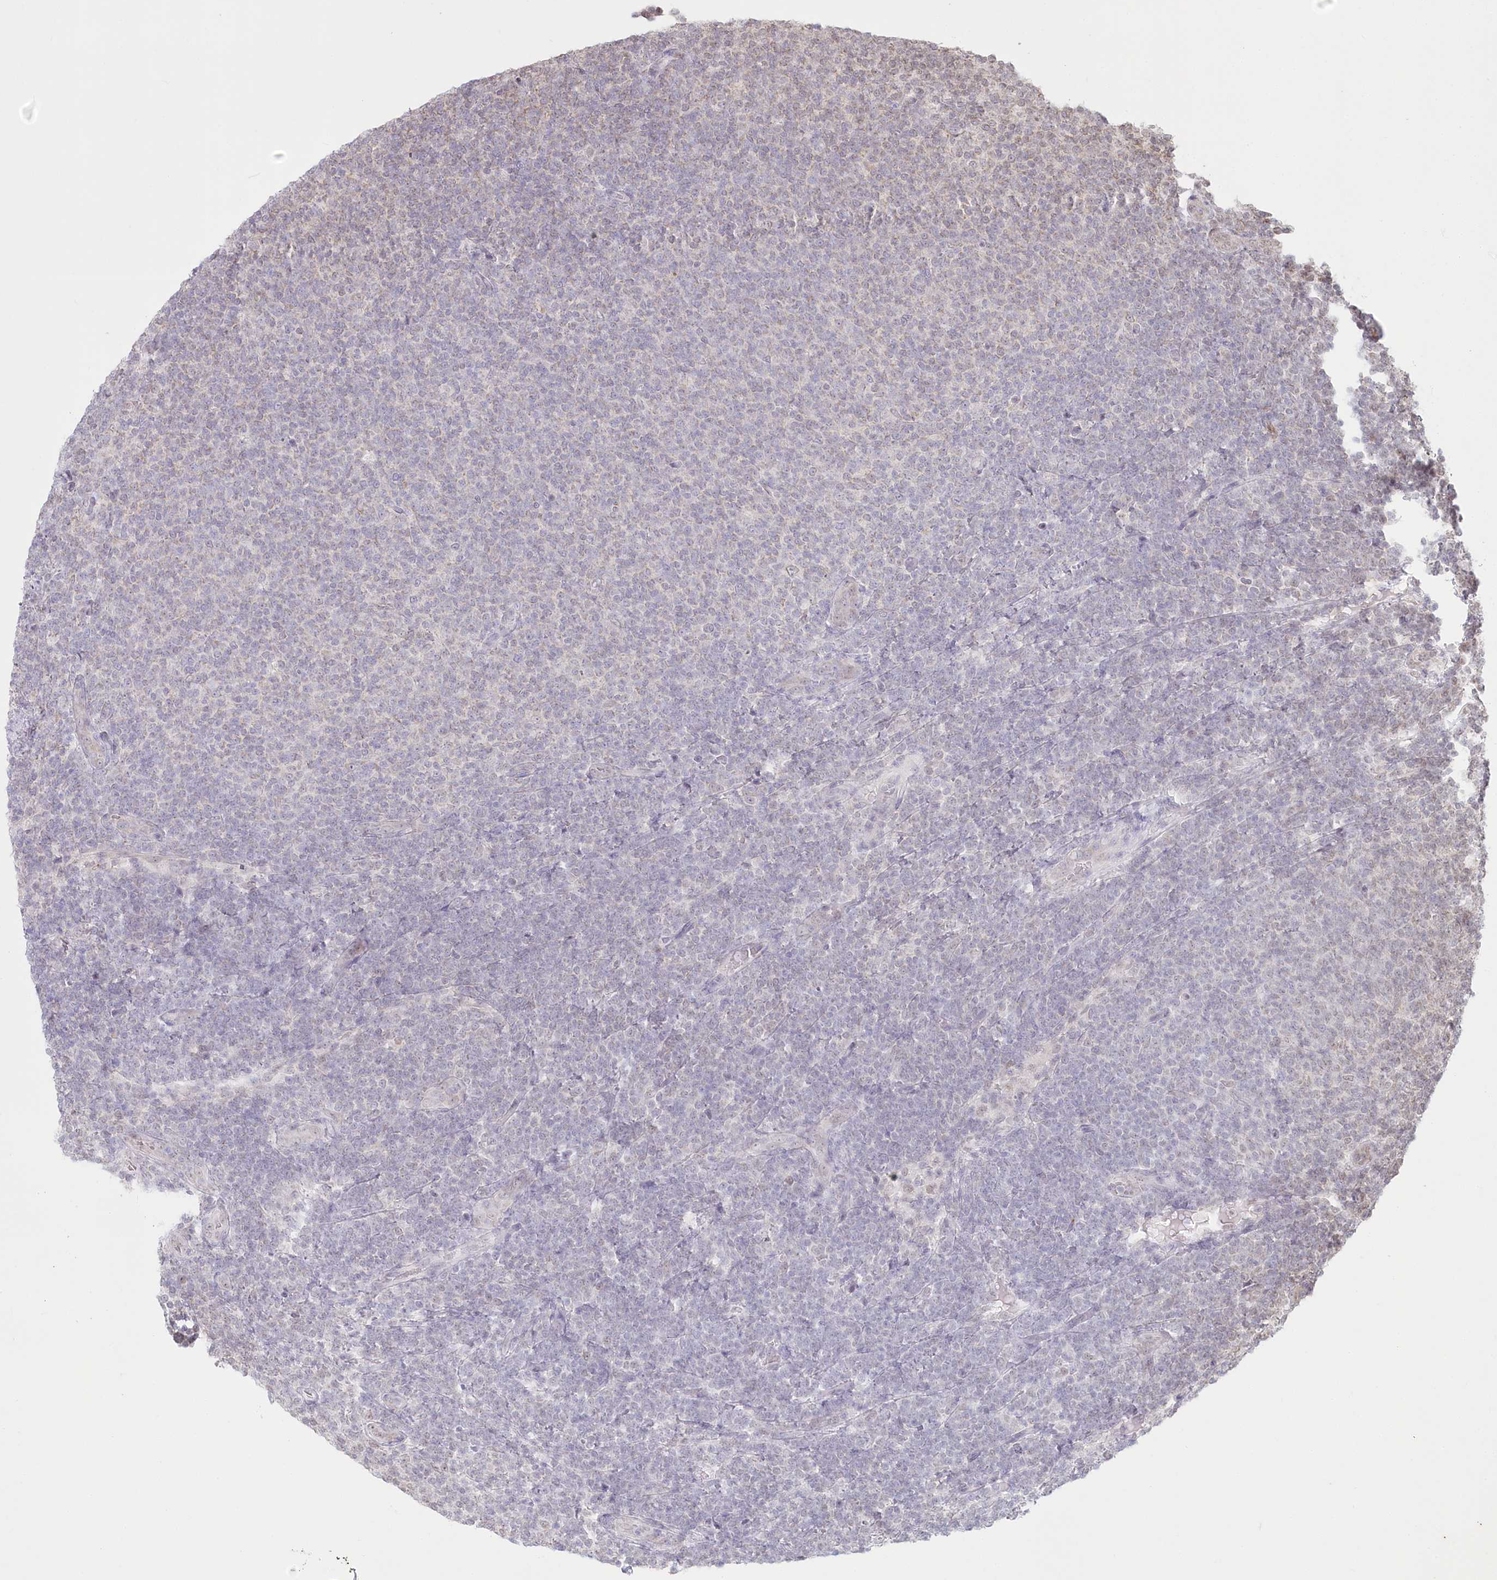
{"staining": {"intensity": "negative", "quantity": "none", "location": "none"}, "tissue": "lymphoma", "cell_type": "Tumor cells", "image_type": "cancer", "snomed": [{"axis": "morphology", "description": "Malignant lymphoma, non-Hodgkin's type, Low grade"}, {"axis": "topography", "description": "Lymph node"}], "caption": "Immunohistochemical staining of human lymphoma shows no significant positivity in tumor cells. Brightfield microscopy of IHC stained with DAB (3,3'-diaminobenzidine) (brown) and hematoxylin (blue), captured at high magnification.", "gene": "PYURF", "patient": {"sex": "male", "age": 66}}